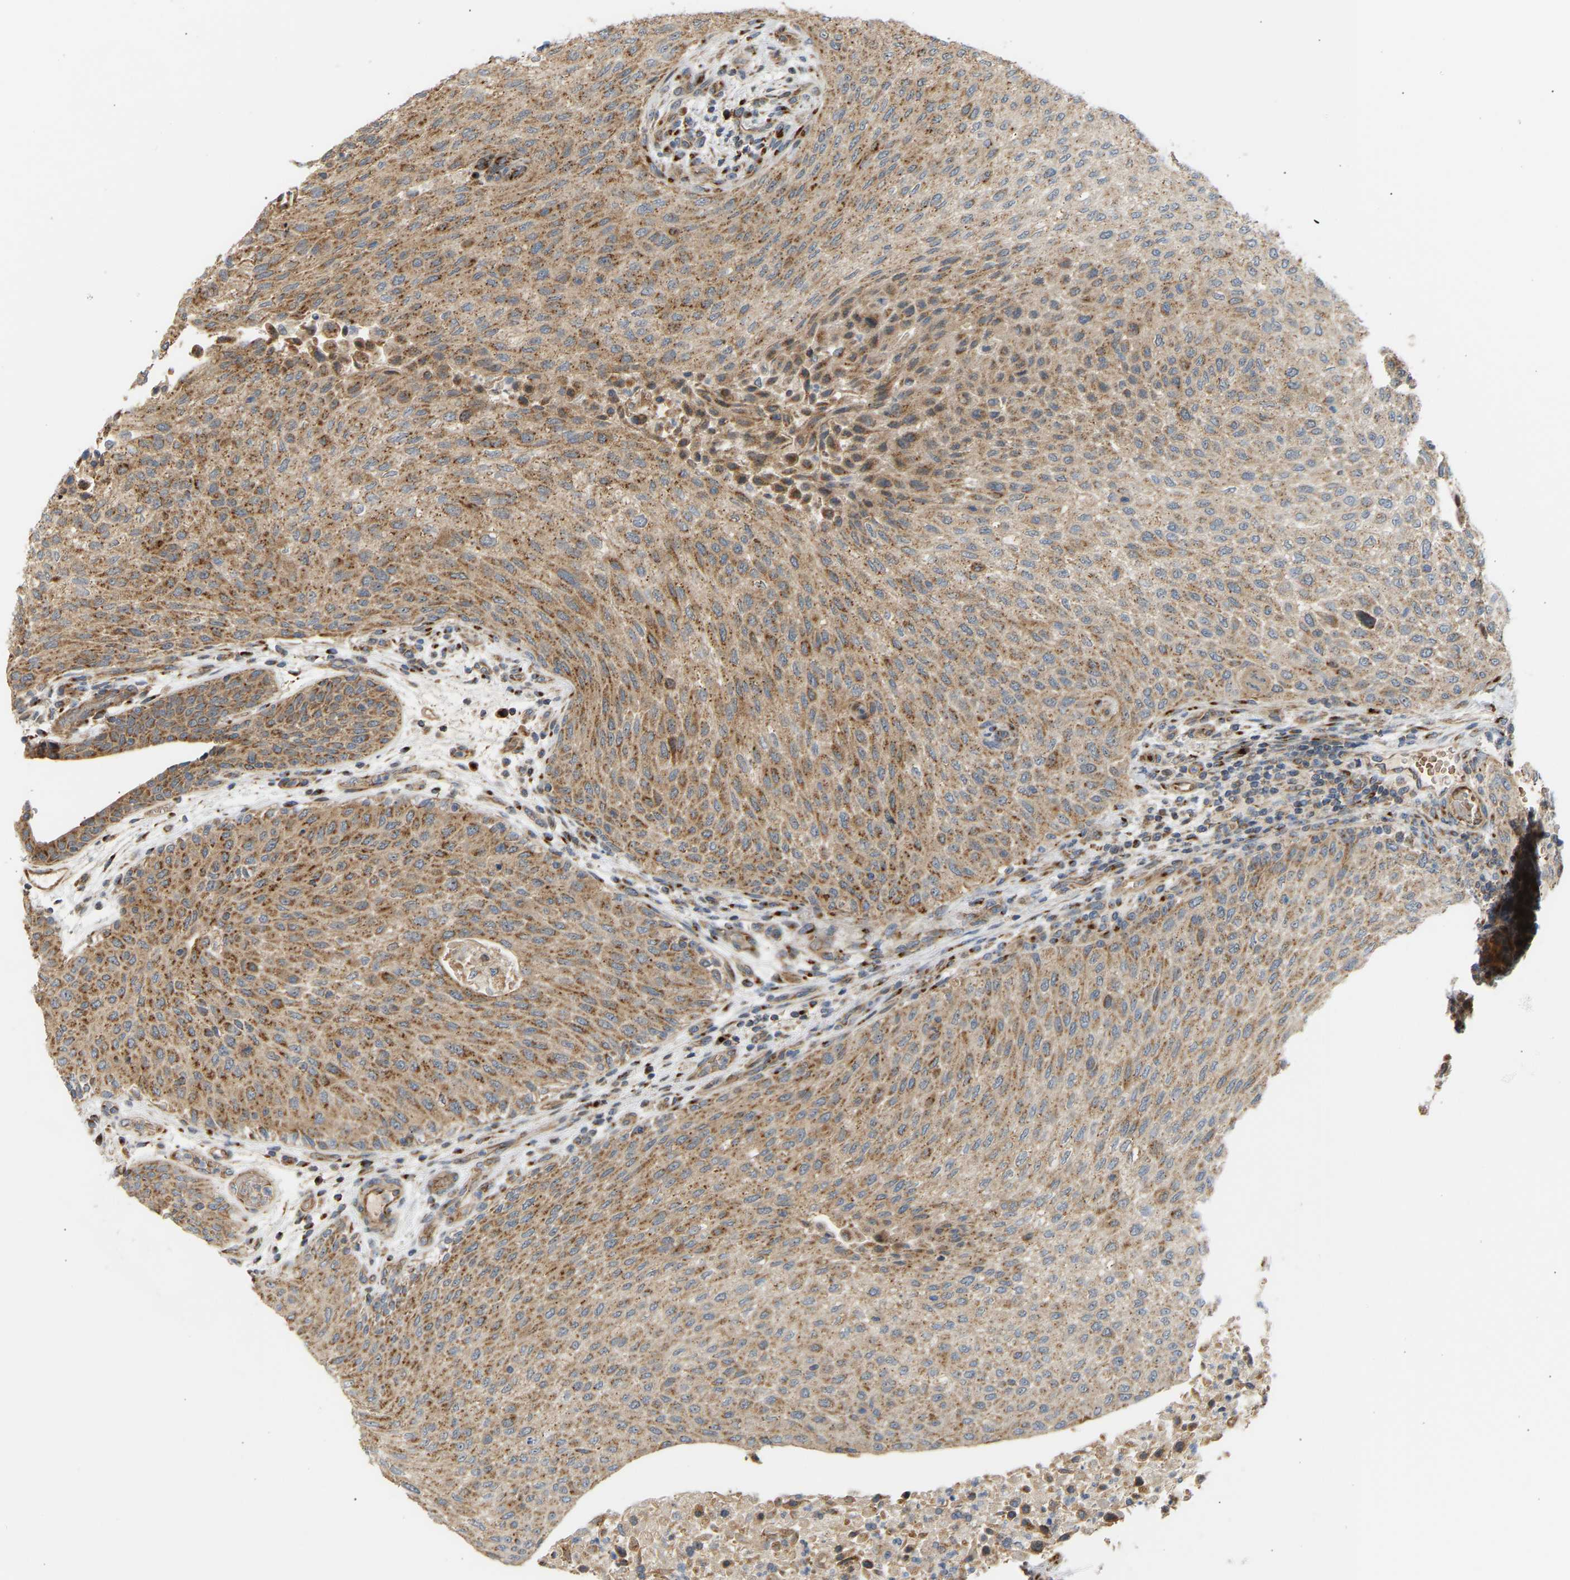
{"staining": {"intensity": "moderate", "quantity": ">75%", "location": "cytoplasmic/membranous"}, "tissue": "urothelial cancer", "cell_type": "Tumor cells", "image_type": "cancer", "snomed": [{"axis": "morphology", "description": "Urothelial carcinoma, Low grade"}, {"axis": "morphology", "description": "Urothelial carcinoma, High grade"}, {"axis": "topography", "description": "Urinary bladder"}], "caption": "Immunohistochemistry histopathology image of neoplastic tissue: urothelial cancer stained using immunohistochemistry reveals medium levels of moderate protein expression localized specifically in the cytoplasmic/membranous of tumor cells, appearing as a cytoplasmic/membranous brown color.", "gene": "YIPF2", "patient": {"sex": "male", "age": 35}}